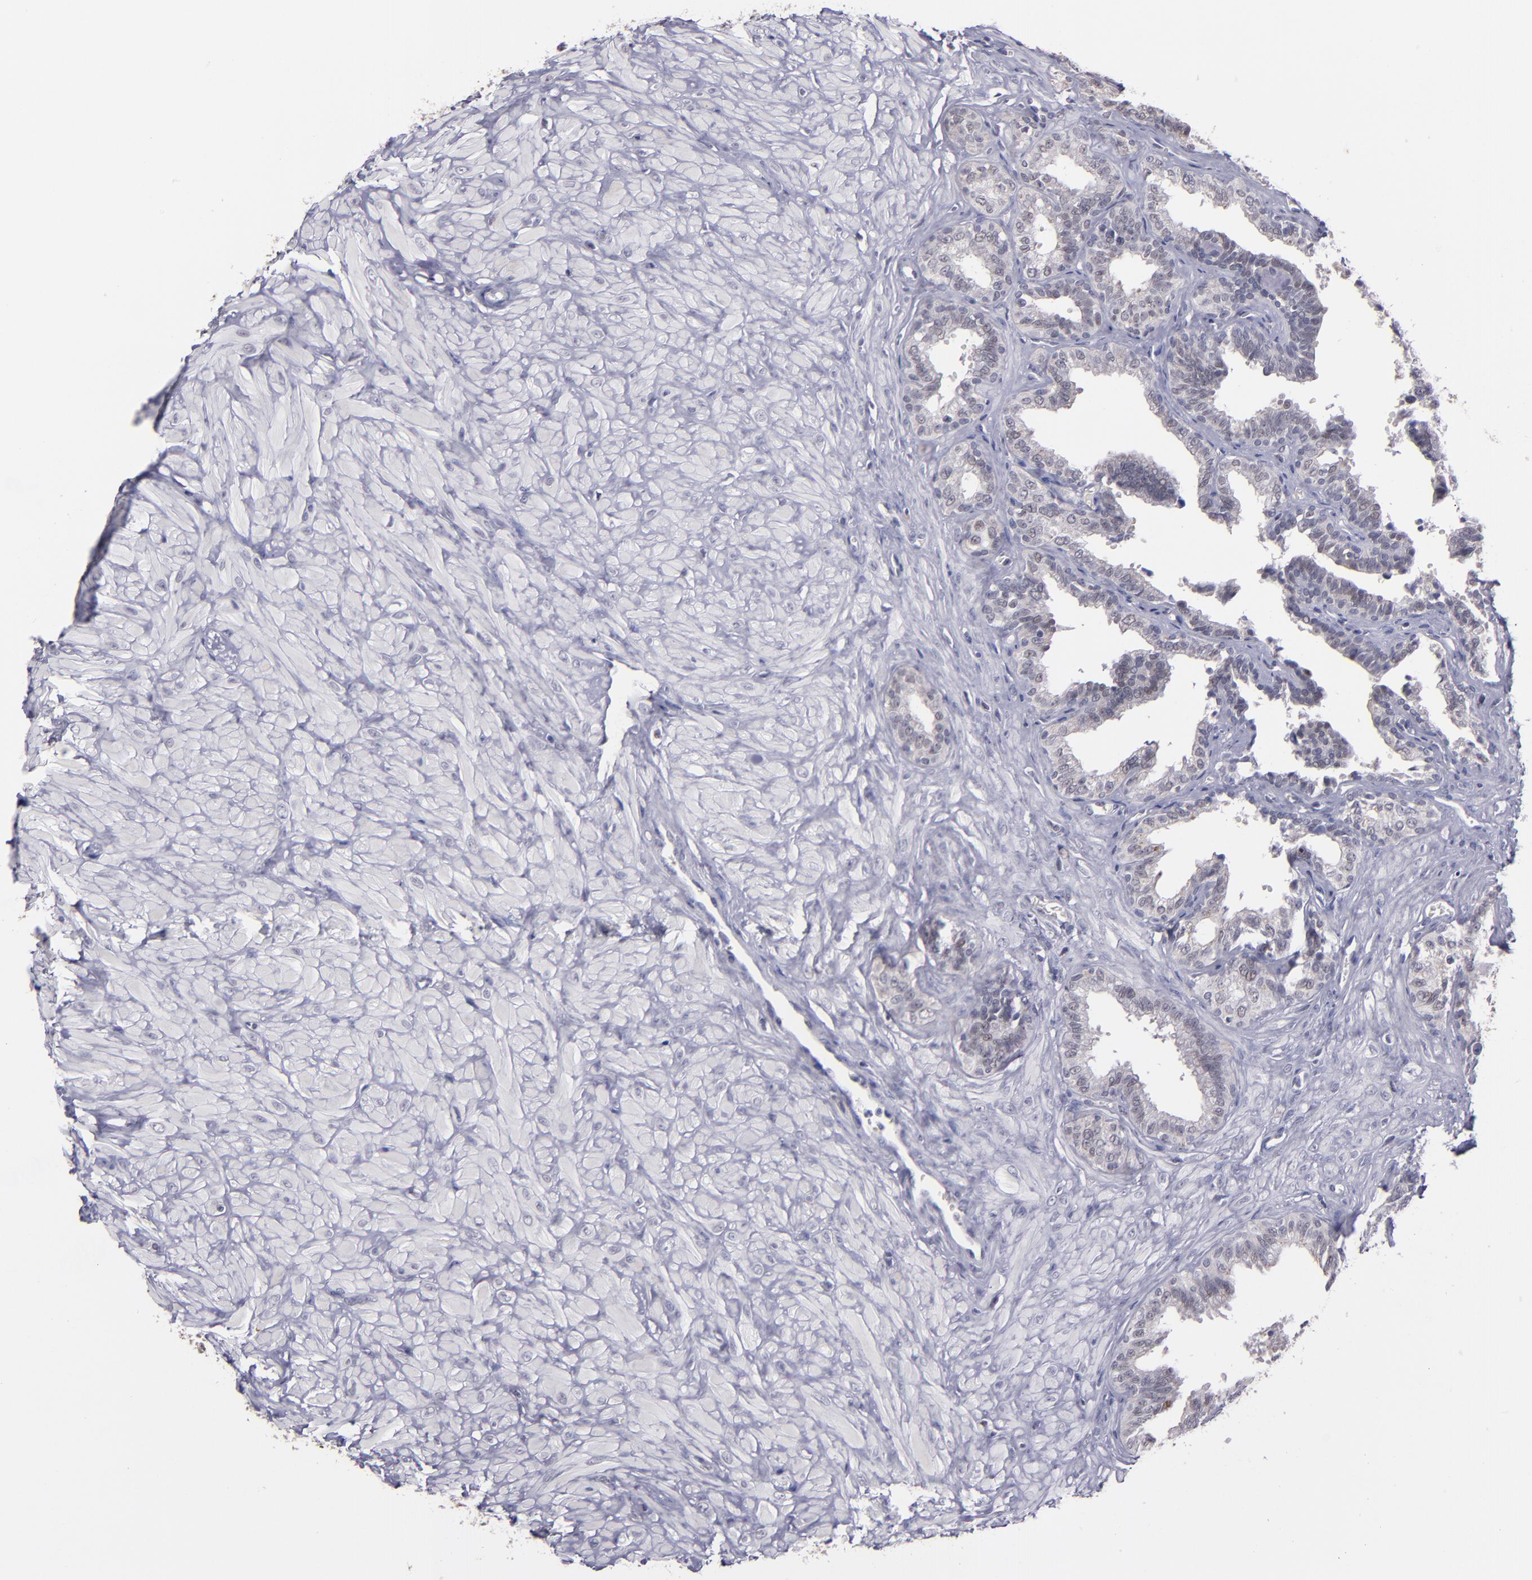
{"staining": {"intensity": "weak", "quantity": "<25%", "location": "nuclear"}, "tissue": "seminal vesicle", "cell_type": "Glandular cells", "image_type": "normal", "snomed": [{"axis": "morphology", "description": "Normal tissue, NOS"}, {"axis": "topography", "description": "Seminal veicle"}], "caption": "Human seminal vesicle stained for a protein using immunohistochemistry reveals no expression in glandular cells.", "gene": "OTUB2", "patient": {"sex": "male", "age": 26}}